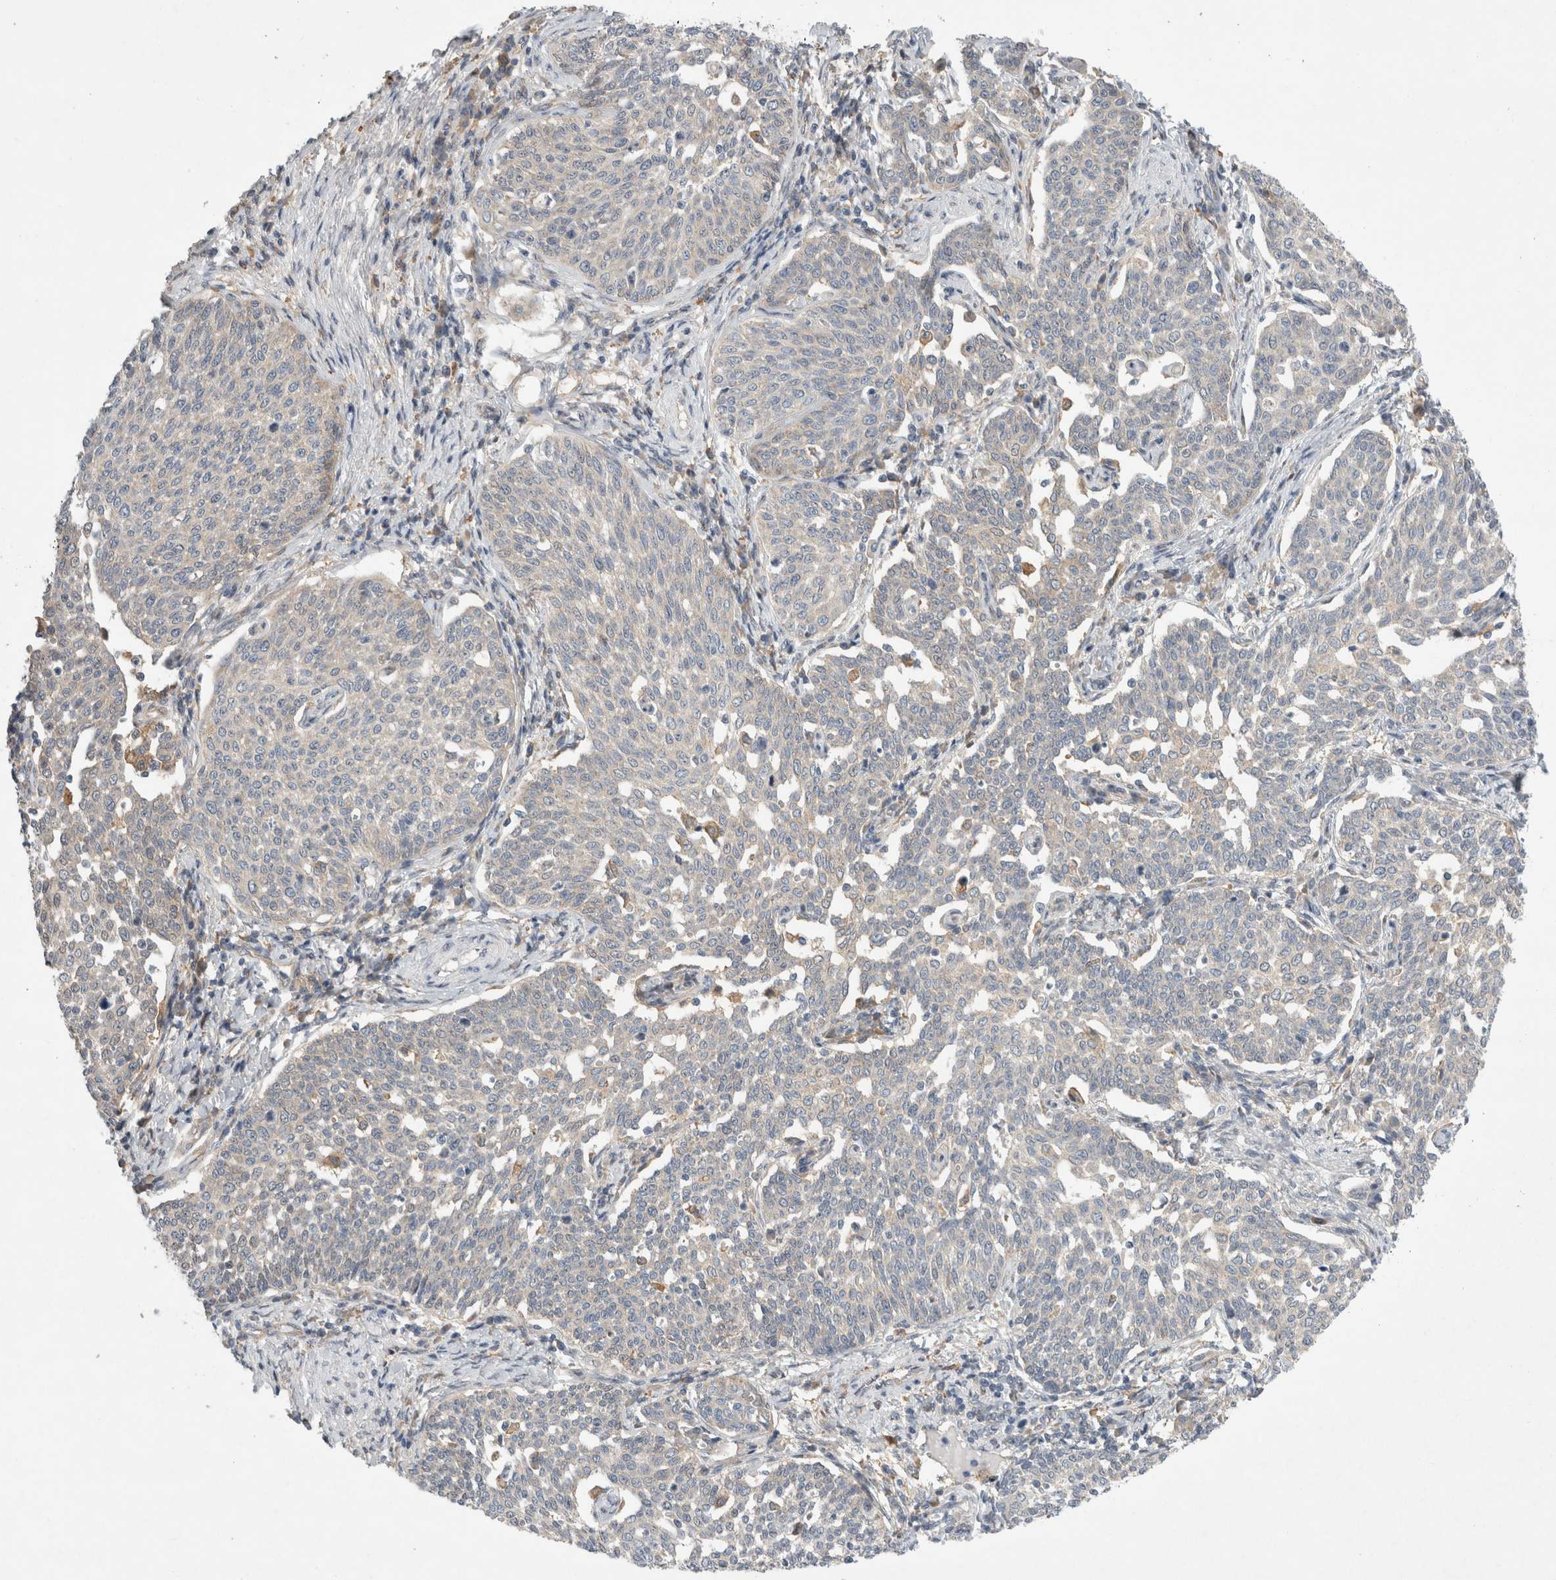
{"staining": {"intensity": "negative", "quantity": "none", "location": "none"}, "tissue": "cervical cancer", "cell_type": "Tumor cells", "image_type": "cancer", "snomed": [{"axis": "morphology", "description": "Squamous cell carcinoma, NOS"}, {"axis": "topography", "description": "Cervix"}], "caption": "Tumor cells show no significant protein positivity in cervical cancer. (Brightfield microscopy of DAB (3,3'-diaminobenzidine) immunohistochemistry at high magnification).", "gene": "CDCA7L", "patient": {"sex": "female", "age": 34}}